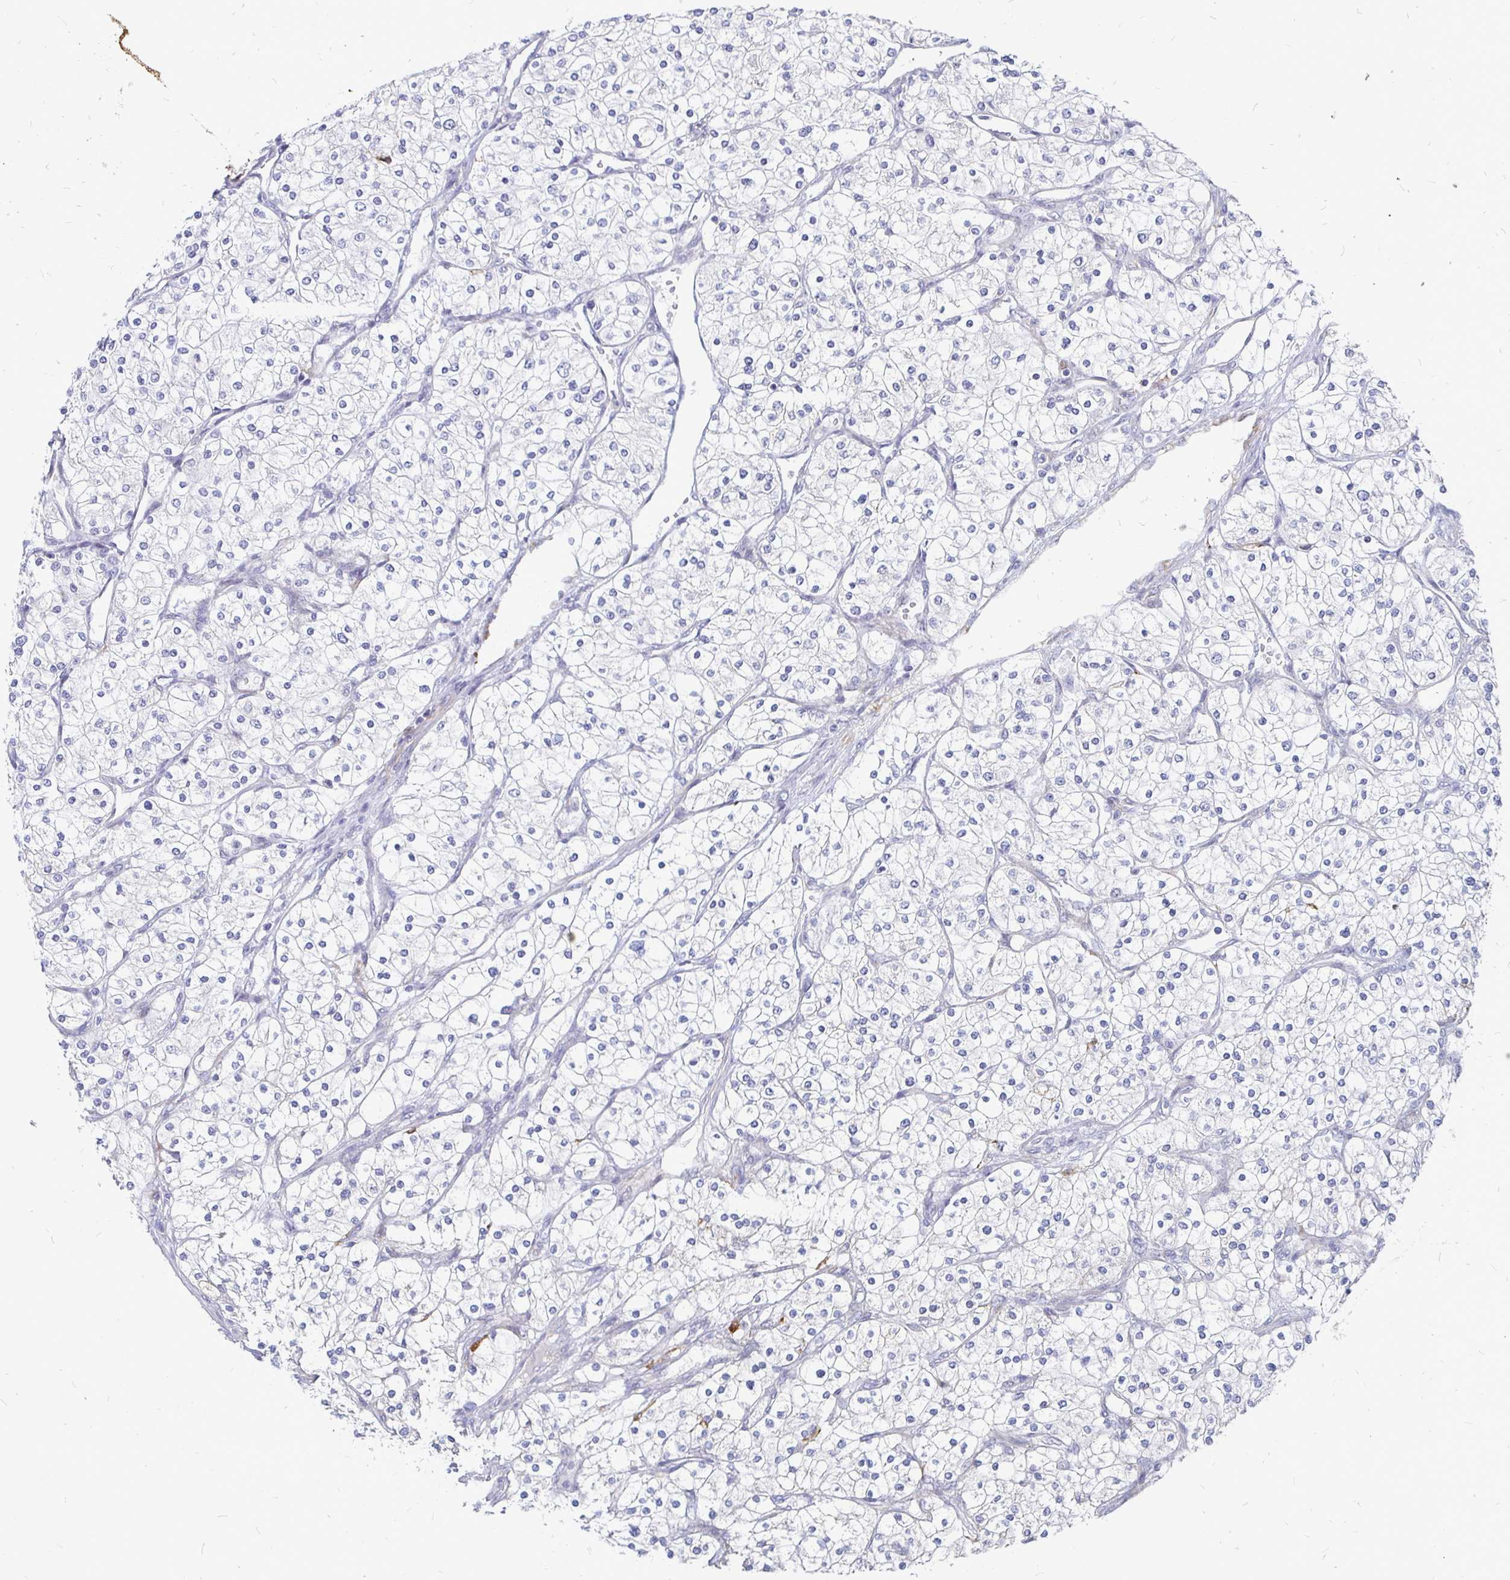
{"staining": {"intensity": "negative", "quantity": "none", "location": "none"}, "tissue": "renal cancer", "cell_type": "Tumor cells", "image_type": "cancer", "snomed": [{"axis": "morphology", "description": "Adenocarcinoma, NOS"}, {"axis": "topography", "description": "Kidney"}], "caption": "Tumor cells show no significant protein expression in renal cancer (adenocarcinoma).", "gene": "CCDC85A", "patient": {"sex": "male", "age": 80}}